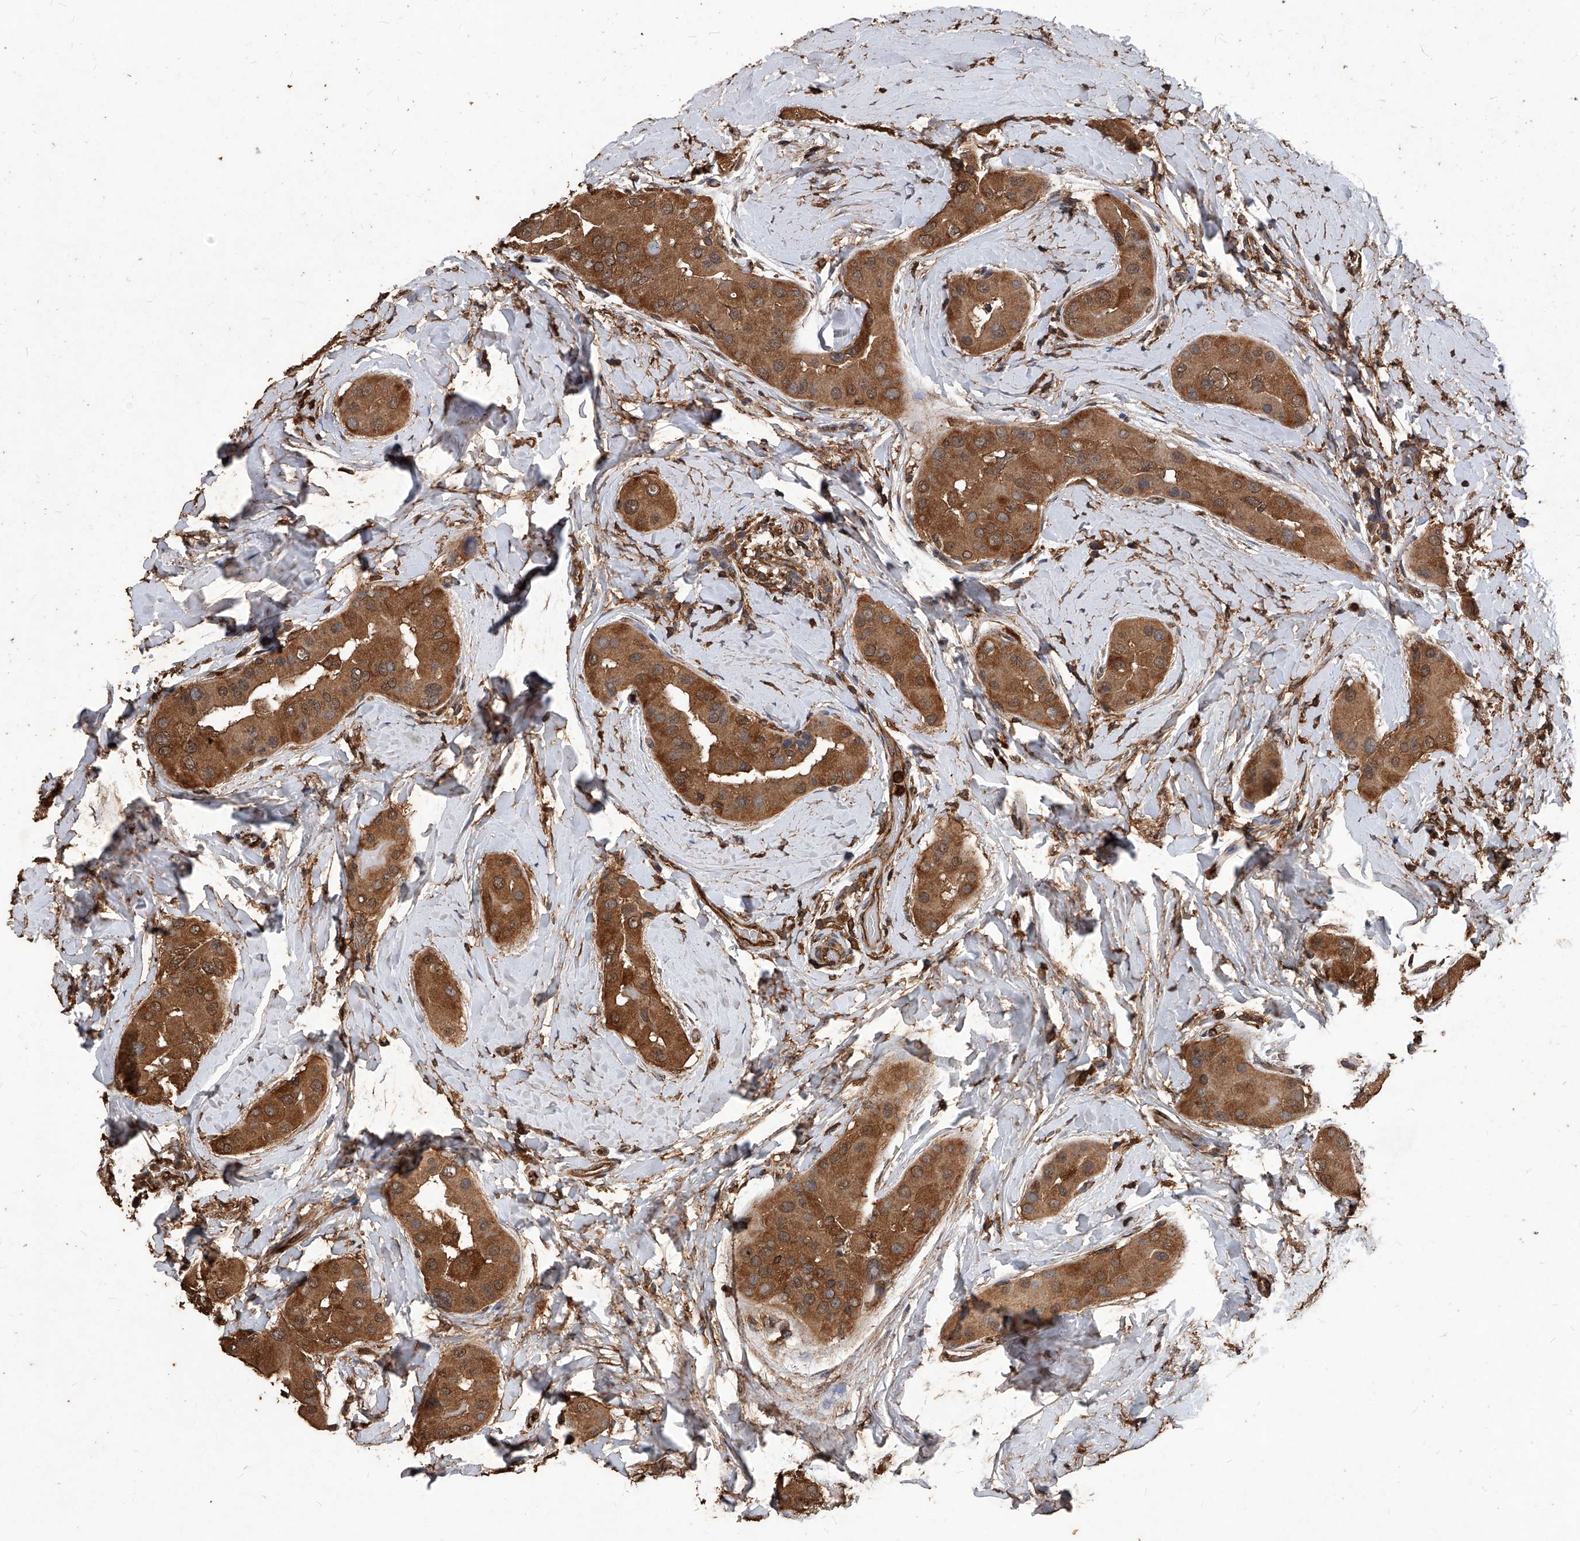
{"staining": {"intensity": "strong", "quantity": ">75%", "location": "cytoplasmic/membranous"}, "tissue": "thyroid cancer", "cell_type": "Tumor cells", "image_type": "cancer", "snomed": [{"axis": "morphology", "description": "Papillary adenocarcinoma, NOS"}, {"axis": "topography", "description": "Thyroid gland"}], "caption": "Protein staining of thyroid papillary adenocarcinoma tissue exhibits strong cytoplasmic/membranous staining in approximately >75% of tumor cells. (IHC, brightfield microscopy, high magnification).", "gene": "UCP2", "patient": {"sex": "male", "age": 33}}